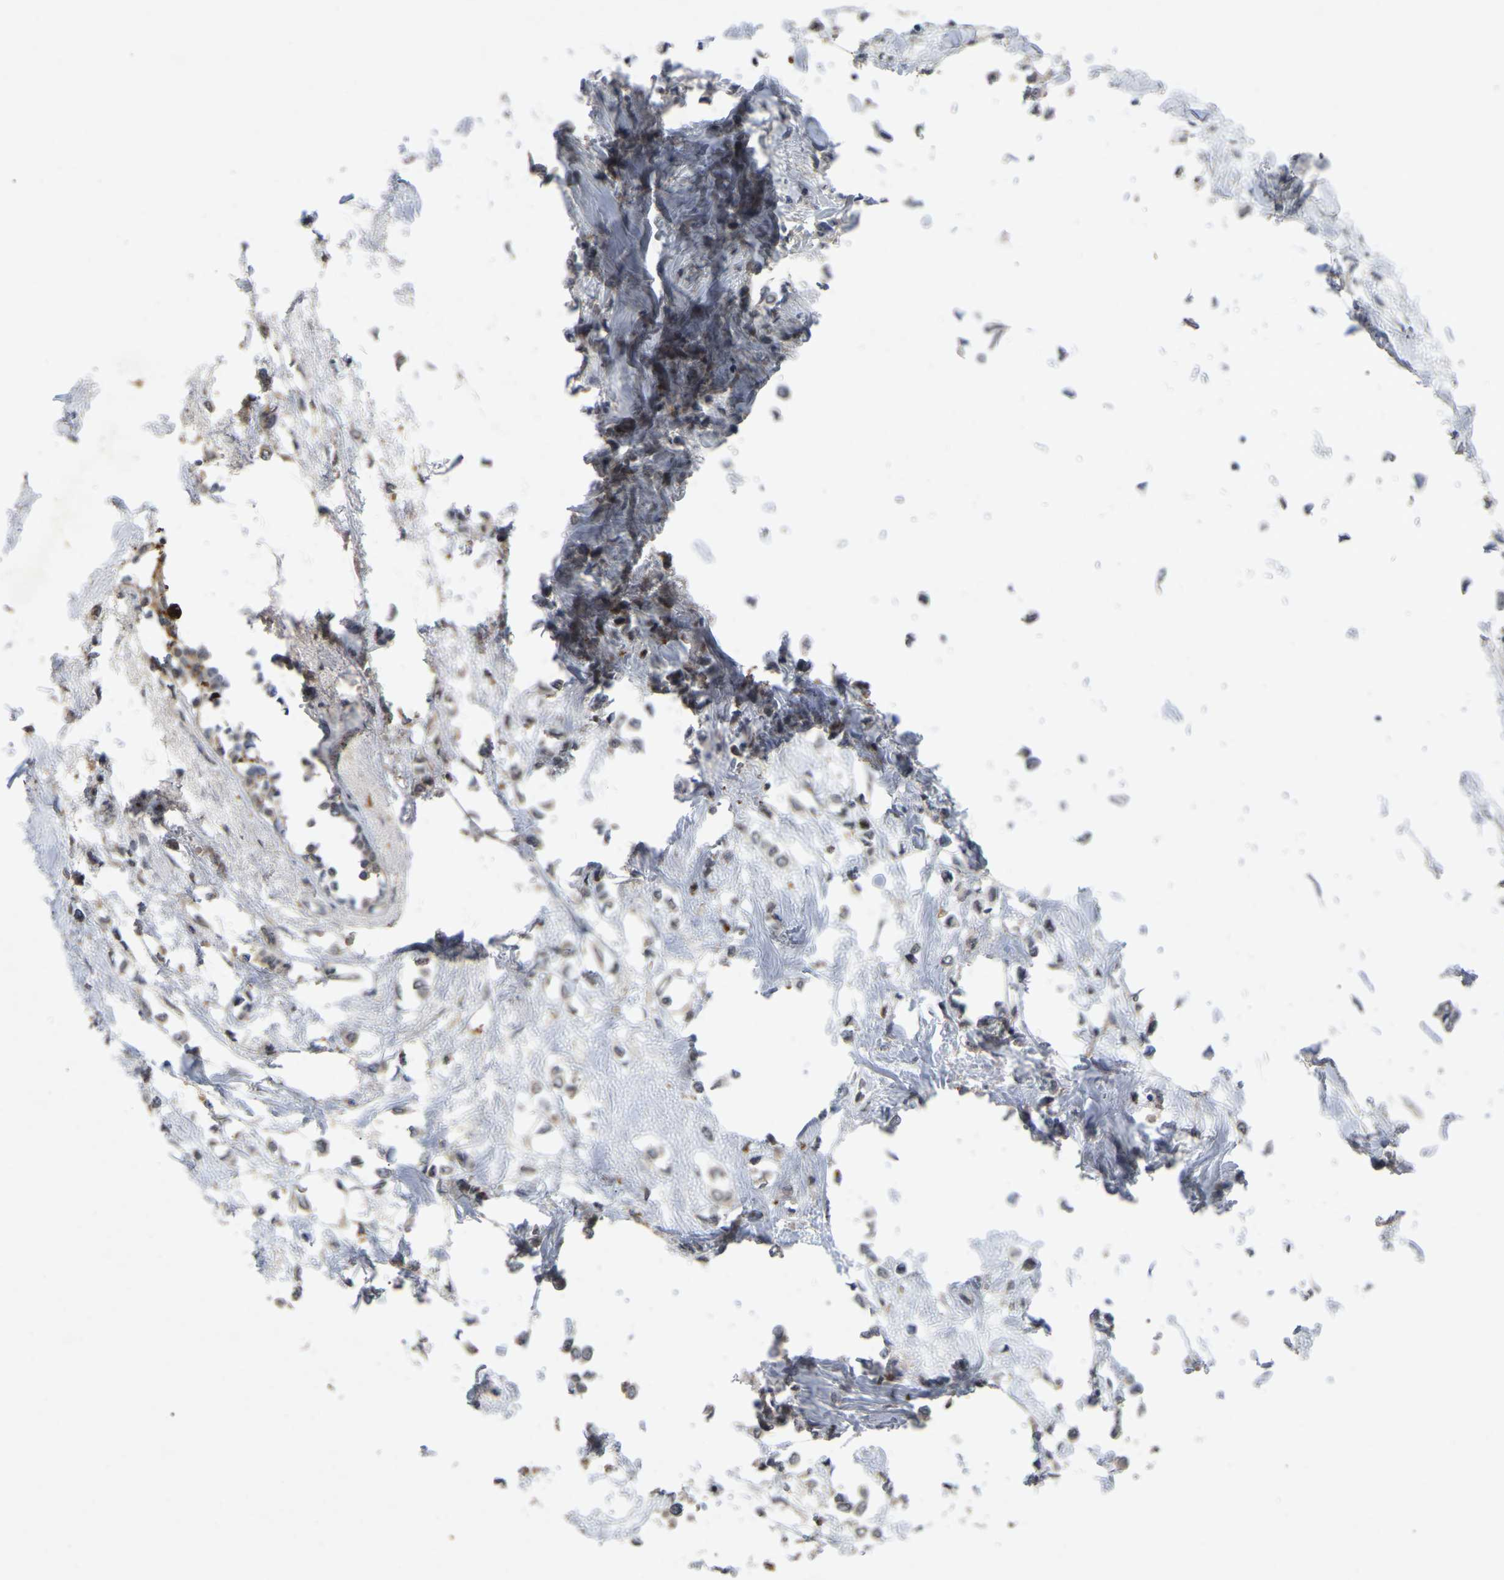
{"staining": {"intensity": "weak", "quantity": "<25%", "location": "cytoplasmic/membranous"}, "tissue": "breast cancer", "cell_type": "Tumor cells", "image_type": "cancer", "snomed": [{"axis": "morphology", "description": "Lobular carcinoma"}, {"axis": "topography", "description": "Breast"}], "caption": "Human breast cancer stained for a protein using immunohistochemistry (IHC) displays no staining in tumor cells.", "gene": "SMPD2", "patient": {"sex": "female", "age": 51}}